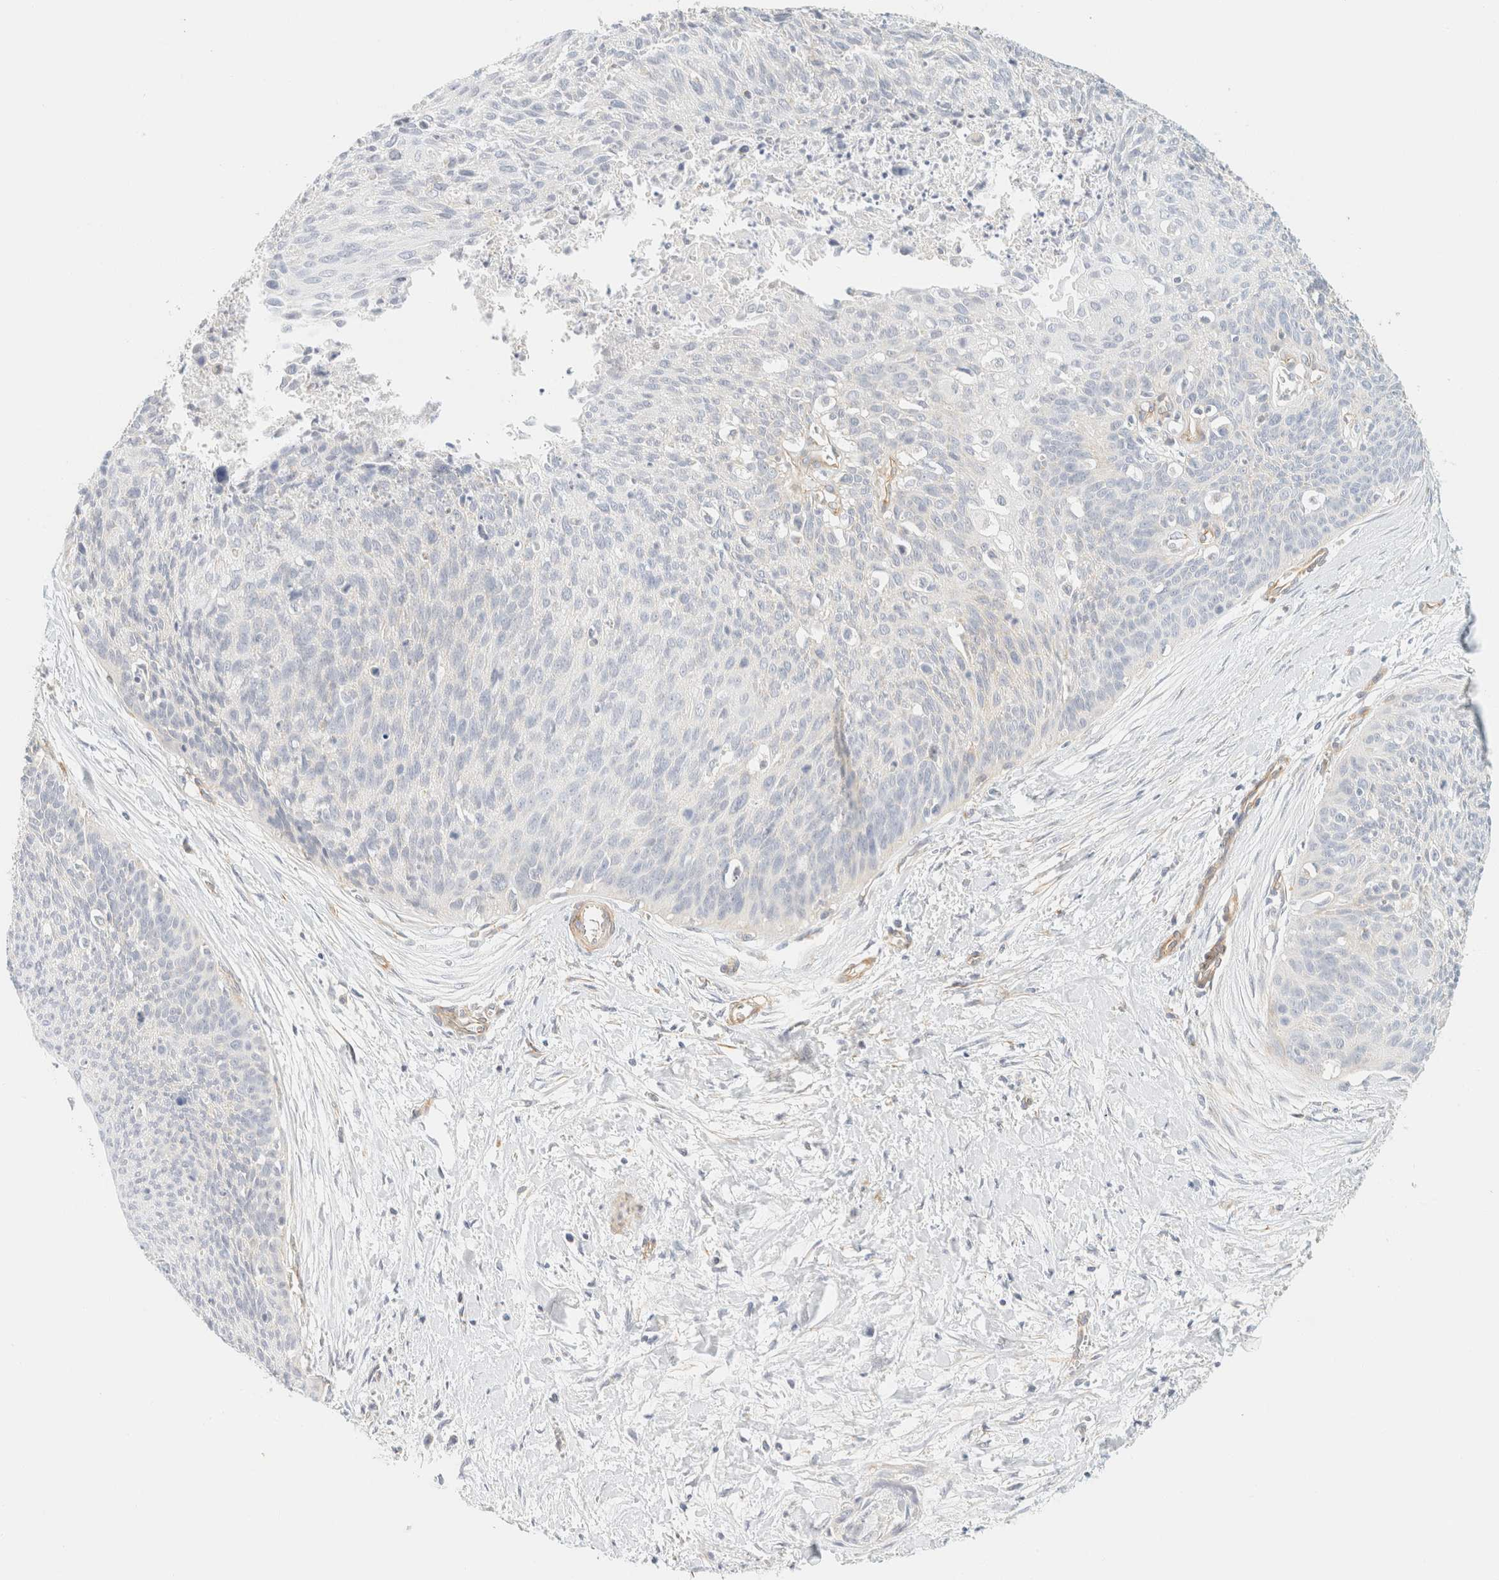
{"staining": {"intensity": "negative", "quantity": "none", "location": "none"}, "tissue": "cervical cancer", "cell_type": "Tumor cells", "image_type": "cancer", "snomed": [{"axis": "morphology", "description": "Squamous cell carcinoma, NOS"}, {"axis": "topography", "description": "Cervix"}], "caption": "There is no significant staining in tumor cells of cervical cancer.", "gene": "MRM3", "patient": {"sex": "female", "age": 55}}